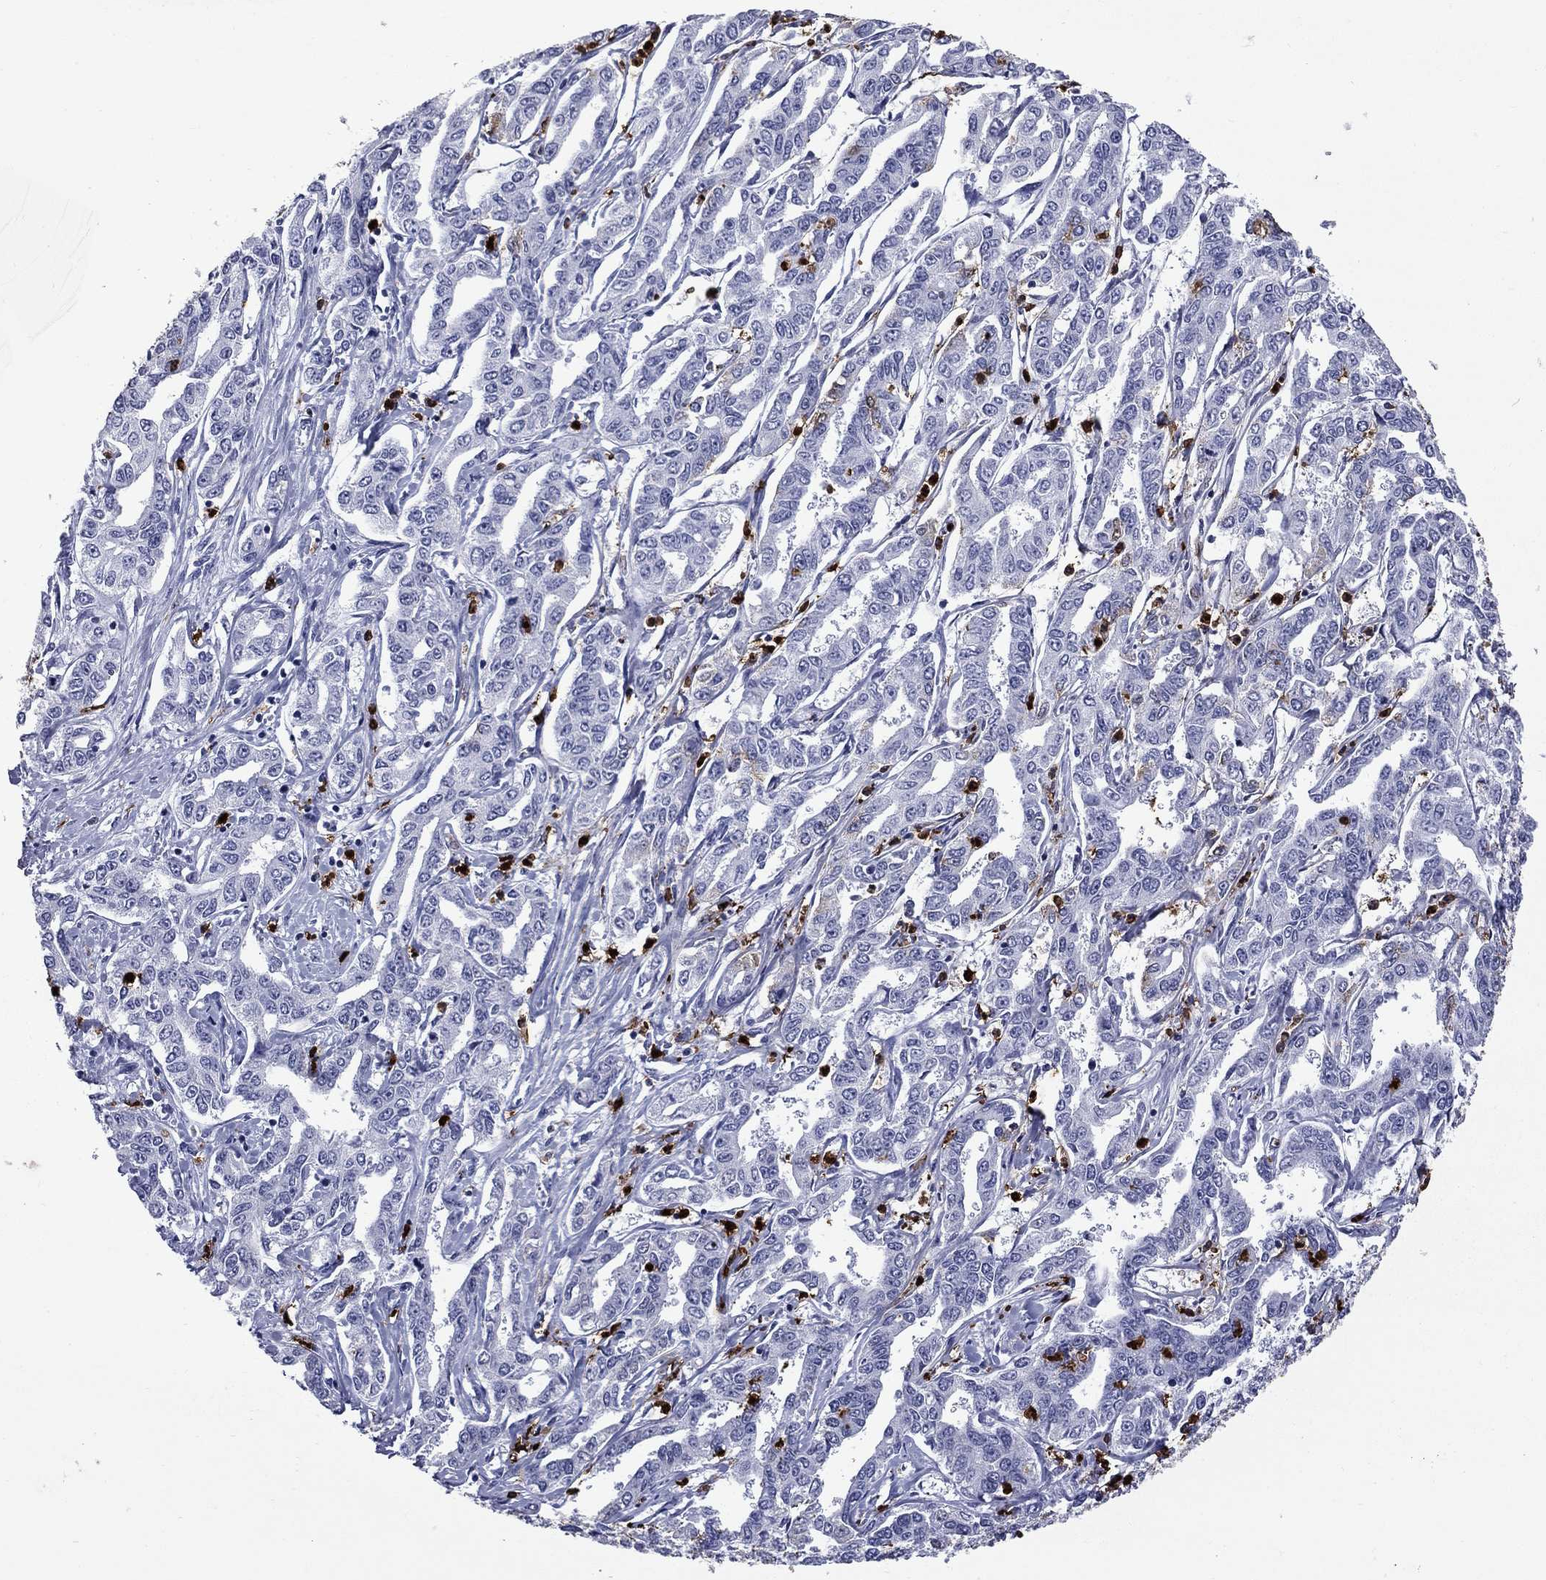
{"staining": {"intensity": "negative", "quantity": "none", "location": "none"}, "tissue": "liver cancer", "cell_type": "Tumor cells", "image_type": "cancer", "snomed": [{"axis": "morphology", "description": "Cholangiocarcinoma"}, {"axis": "topography", "description": "Liver"}], "caption": "Immunohistochemistry of liver cancer (cholangiocarcinoma) demonstrates no expression in tumor cells.", "gene": "TRIM29", "patient": {"sex": "male", "age": 59}}